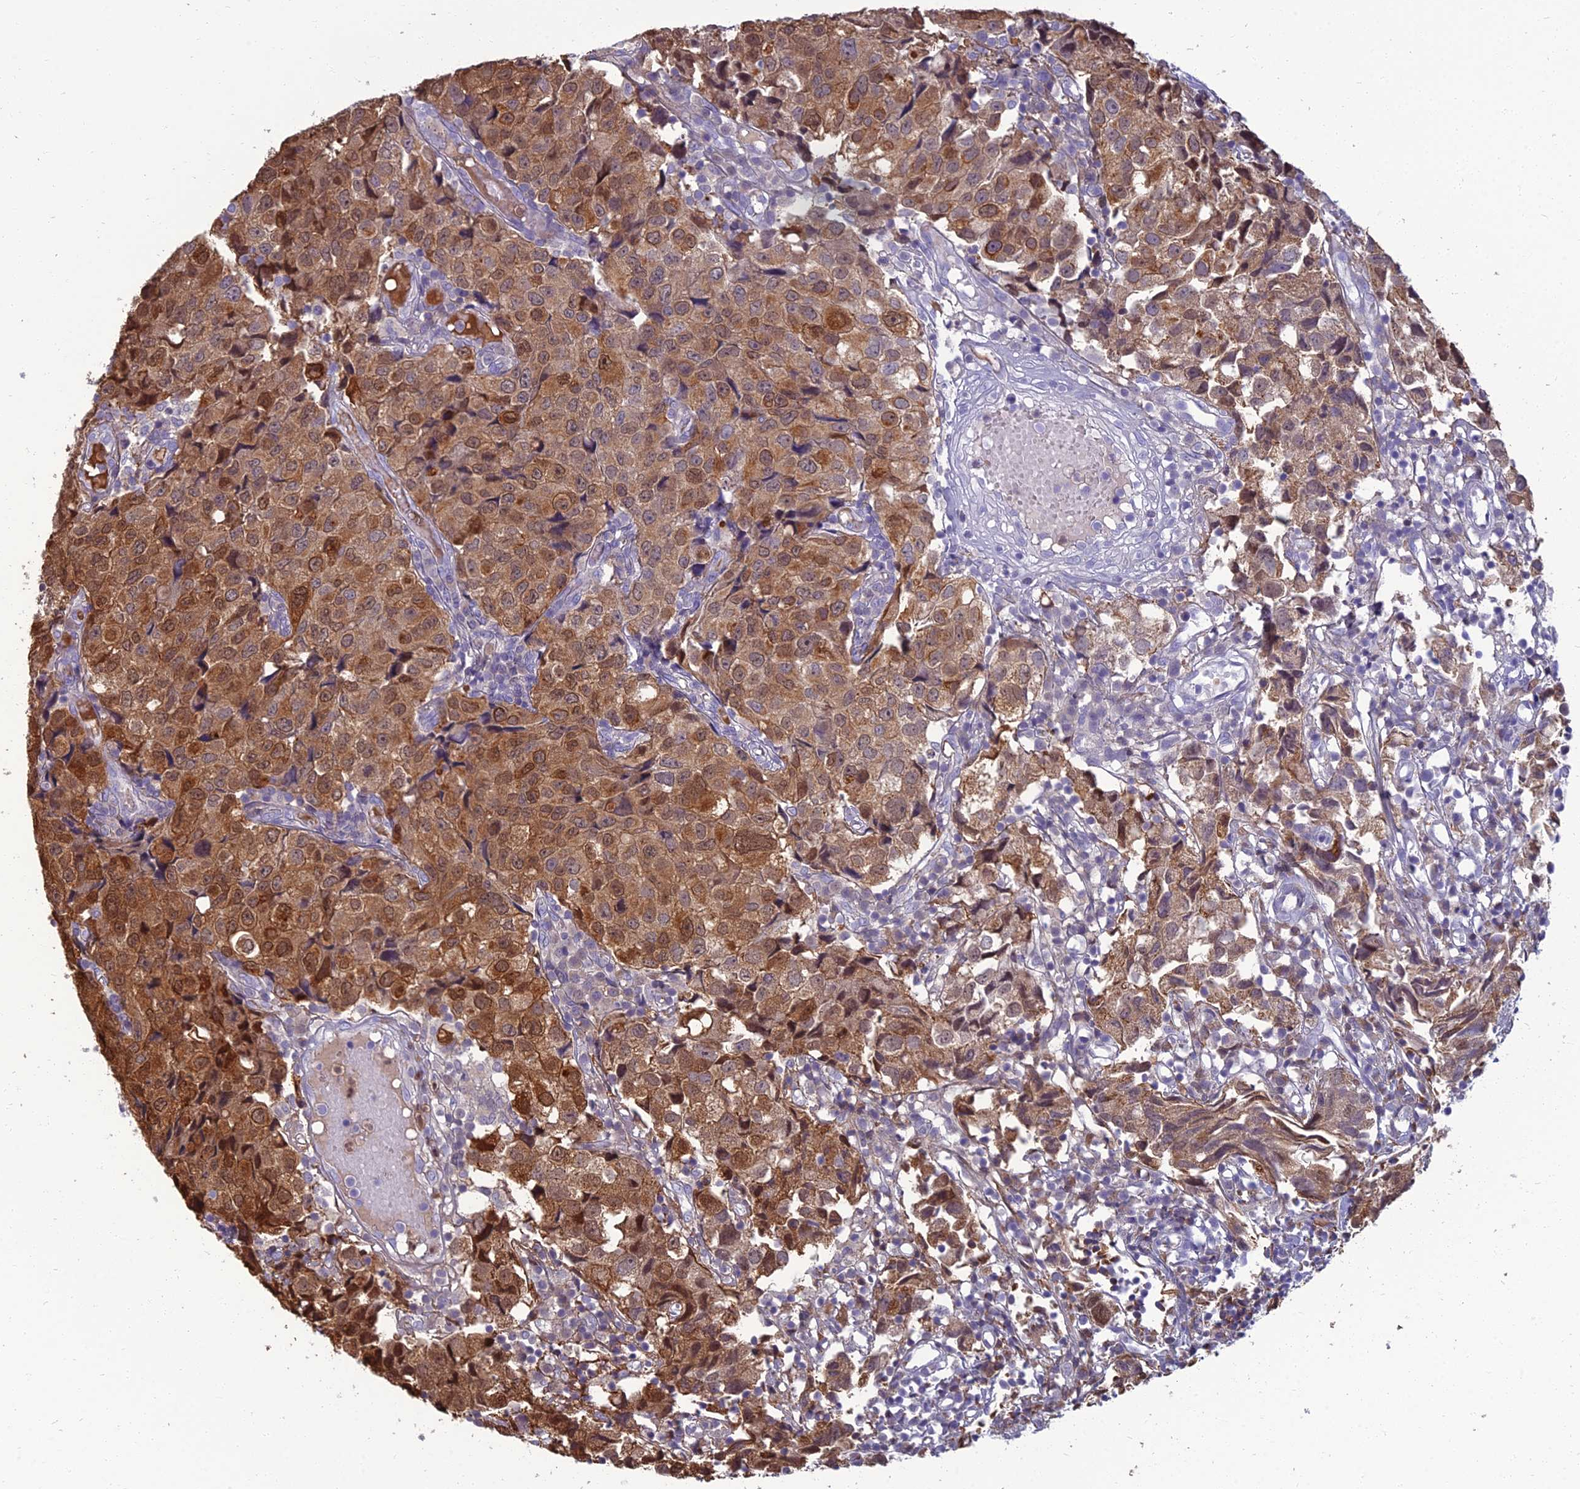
{"staining": {"intensity": "moderate", "quantity": ">75%", "location": "cytoplasmic/membranous,nuclear"}, "tissue": "urothelial cancer", "cell_type": "Tumor cells", "image_type": "cancer", "snomed": [{"axis": "morphology", "description": "Urothelial carcinoma, High grade"}, {"axis": "topography", "description": "Urinary bladder"}], "caption": "Urothelial cancer stained for a protein (brown) exhibits moderate cytoplasmic/membranous and nuclear positive expression in approximately >75% of tumor cells.", "gene": "SPTLC3", "patient": {"sex": "female", "age": 75}}